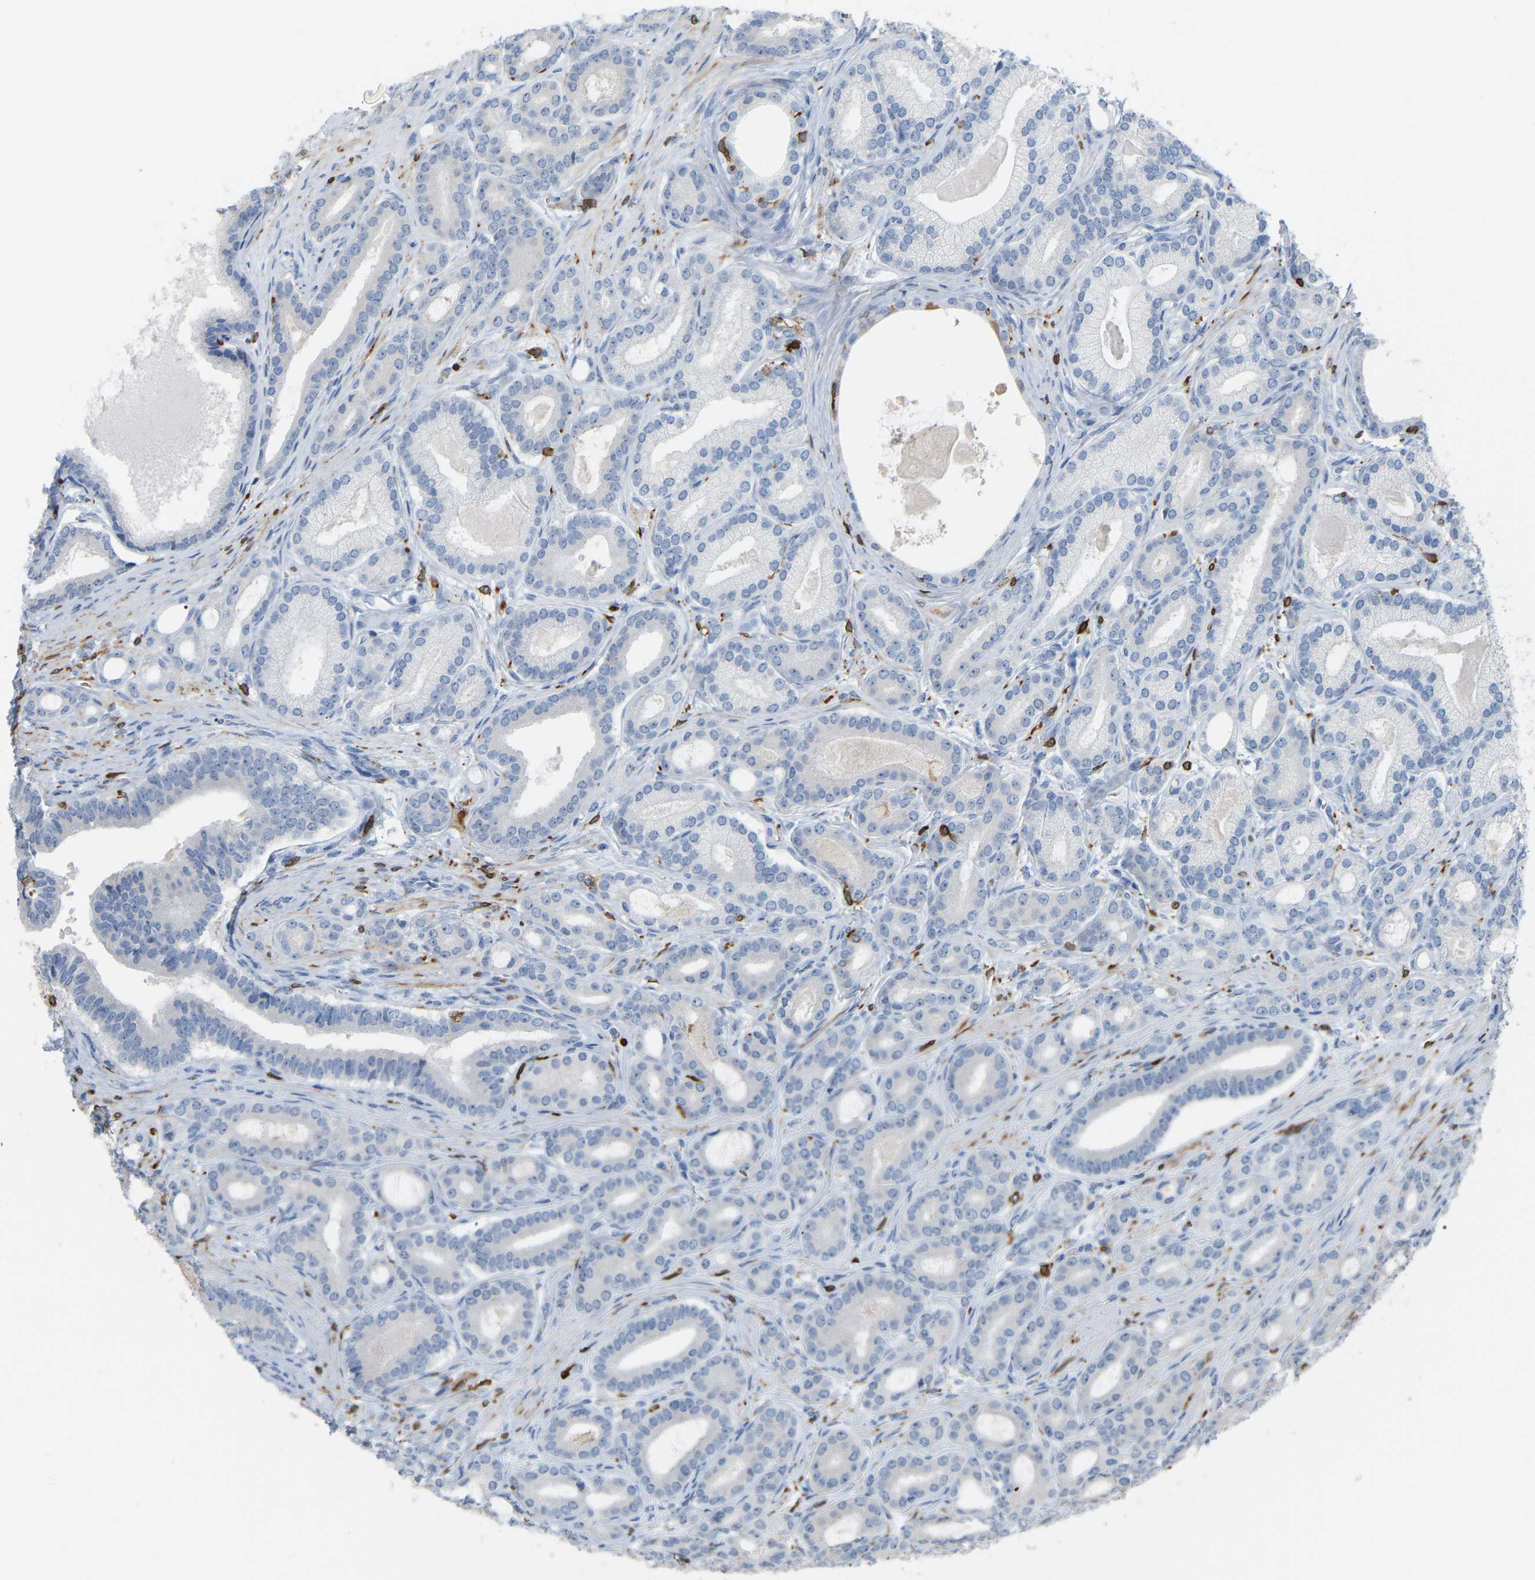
{"staining": {"intensity": "negative", "quantity": "none", "location": "none"}, "tissue": "prostate cancer", "cell_type": "Tumor cells", "image_type": "cancer", "snomed": [{"axis": "morphology", "description": "Adenocarcinoma, High grade"}, {"axis": "topography", "description": "Prostate"}], "caption": "The immunohistochemistry (IHC) image has no significant positivity in tumor cells of prostate cancer (high-grade adenocarcinoma) tissue.", "gene": "PTGS1", "patient": {"sex": "male", "age": 60}}